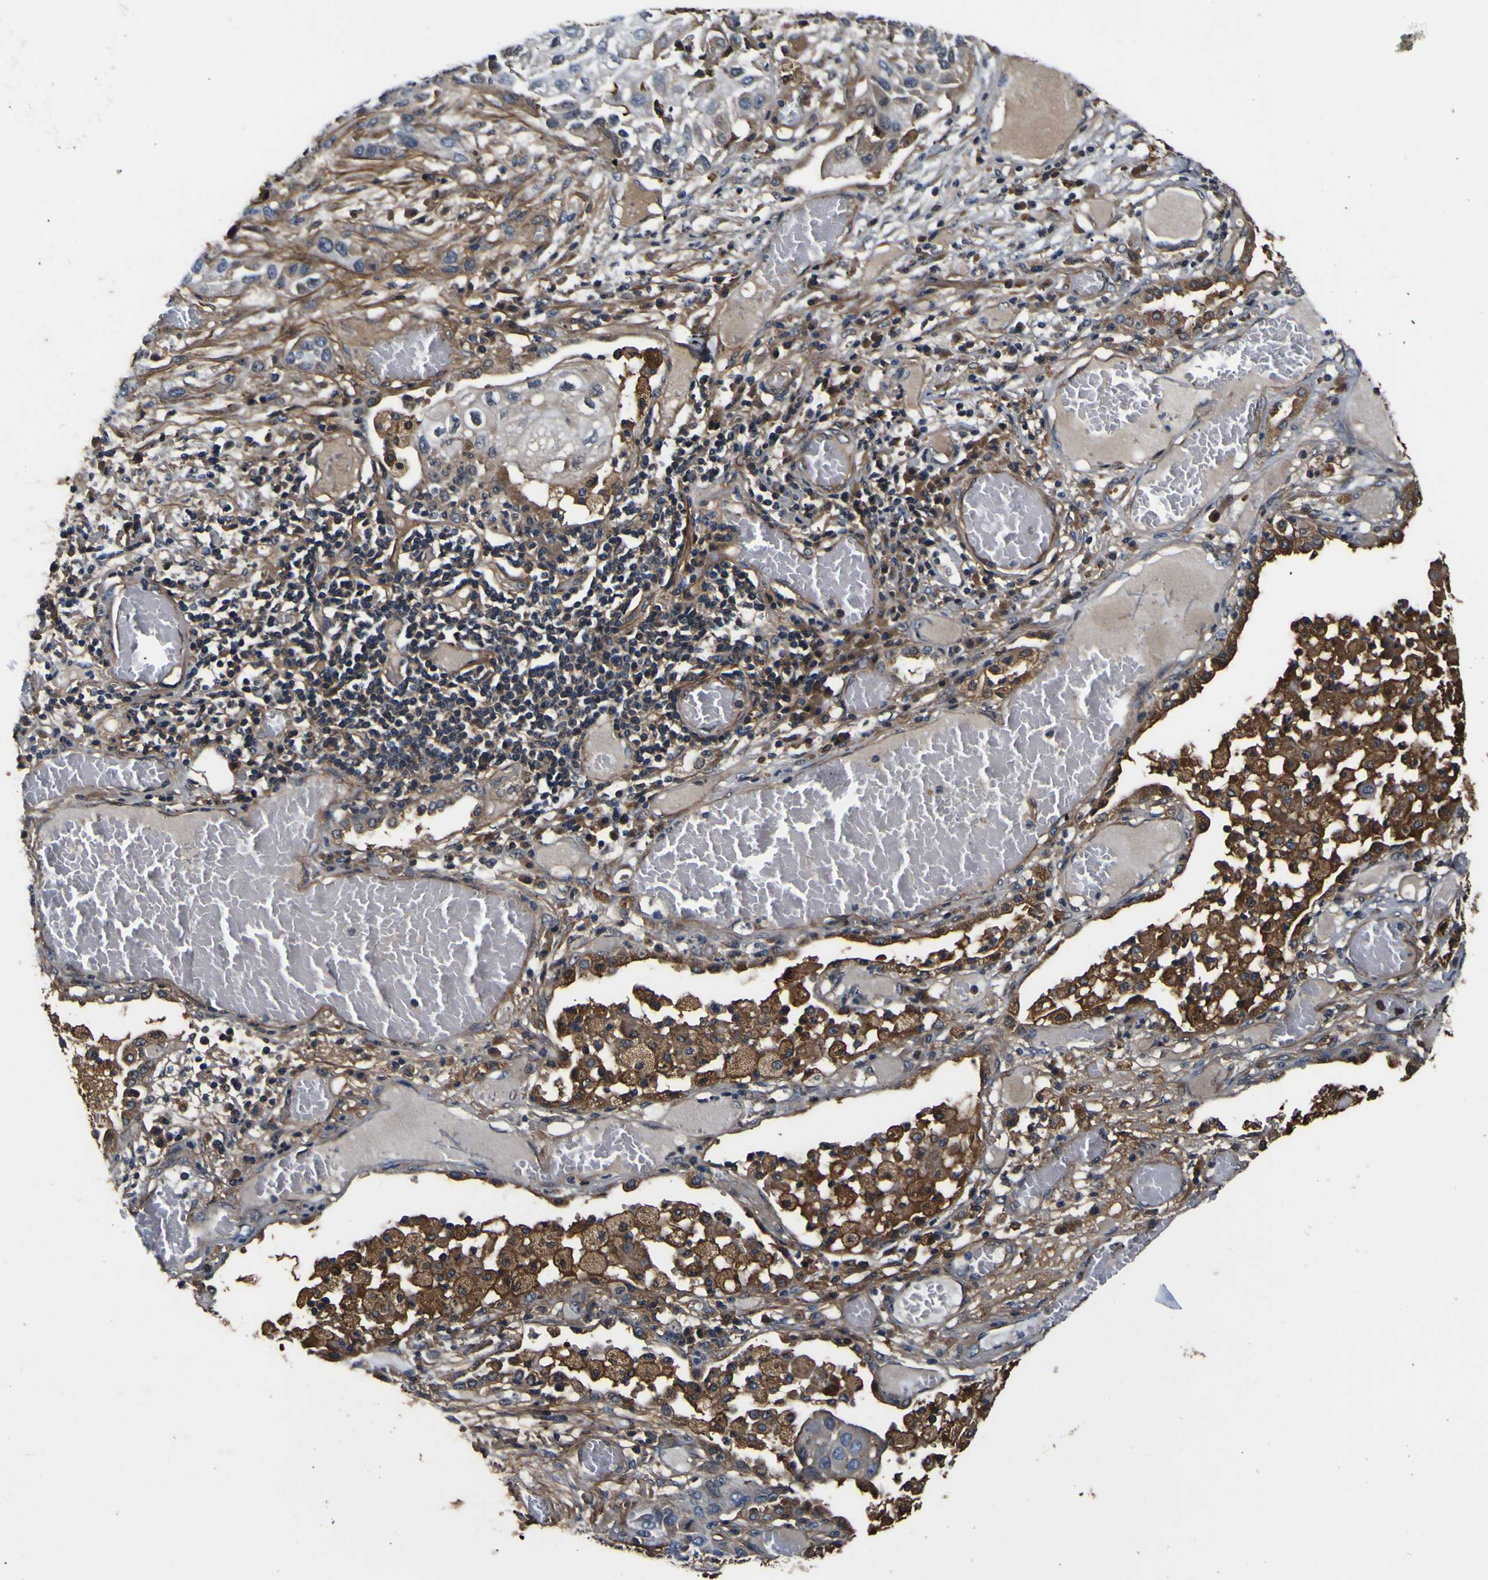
{"staining": {"intensity": "weak", "quantity": "<25%", "location": "cytoplasmic/membranous"}, "tissue": "lung cancer", "cell_type": "Tumor cells", "image_type": "cancer", "snomed": [{"axis": "morphology", "description": "Squamous cell carcinoma, NOS"}, {"axis": "topography", "description": "Lung"}], "caption": "This image is of squamous cell carcinoma (lung) stained with immunohistochemistry to label a protein in brown with the nuclei are counter-stained blue. There is no positivity in tumor cells.", "gene": "POSTN", "patient": {"sex": "male", "age": 71}}